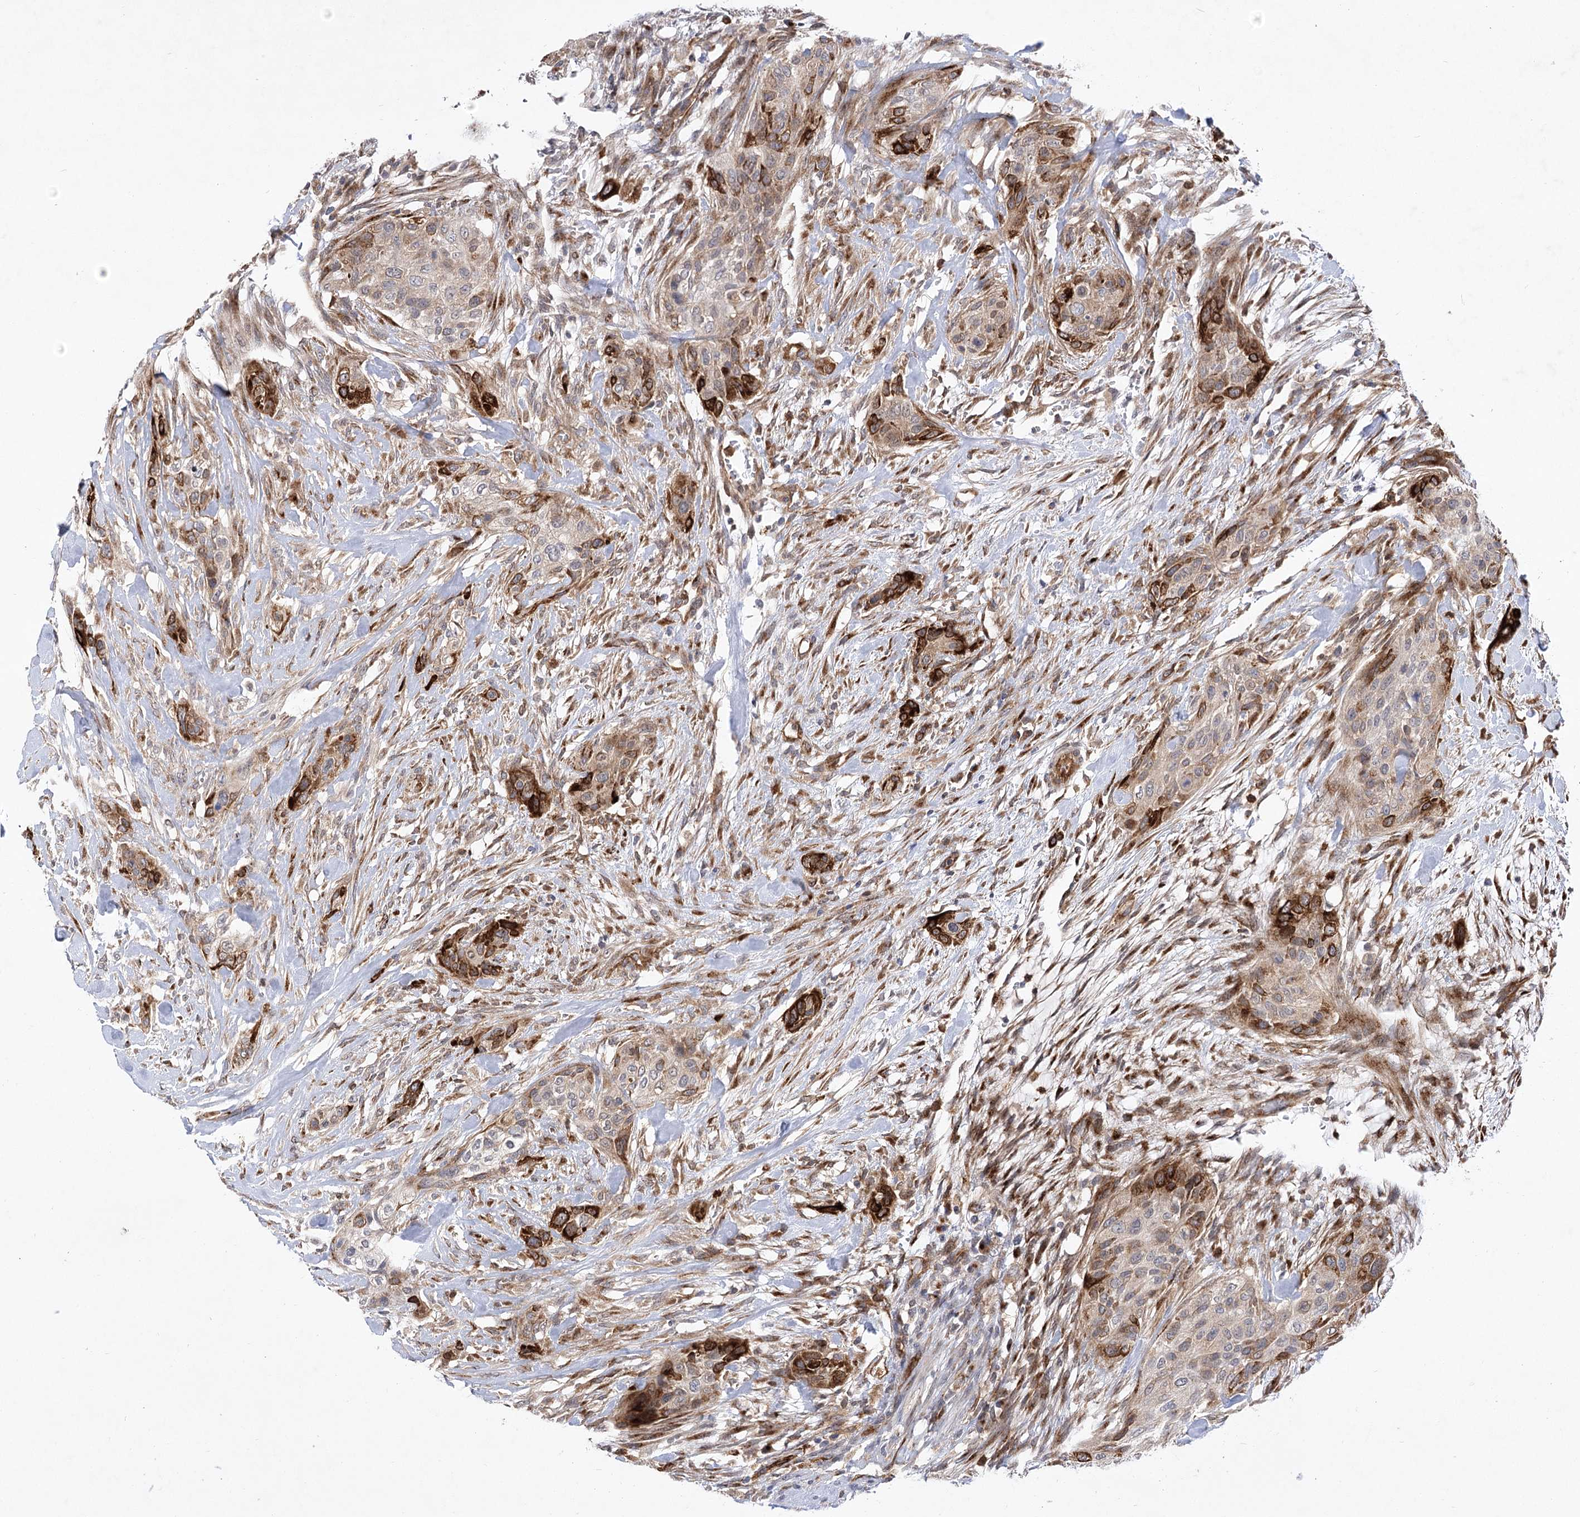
{"staining": {"intensity": "strong", "quantity": "<25%", "location": "cytoplasmic/membranous"}, "tissue": "urothelial cancer", "cell_type": "Tumor cells", "image_type": "cancer", "snomed": [{"axis": "morphology", "description": "Urothelial carcinoma, High grade"}, {"axis": "topography", "description": "Urinary bladder"}], "caption": "A medium amount of strong cytoplasmic/membranous staining is identified in about <25% of tumor cells in urothelial cancer tissue.", "gene": "ARHGAP31", "patient": {"sex": "male", "age": 35}}